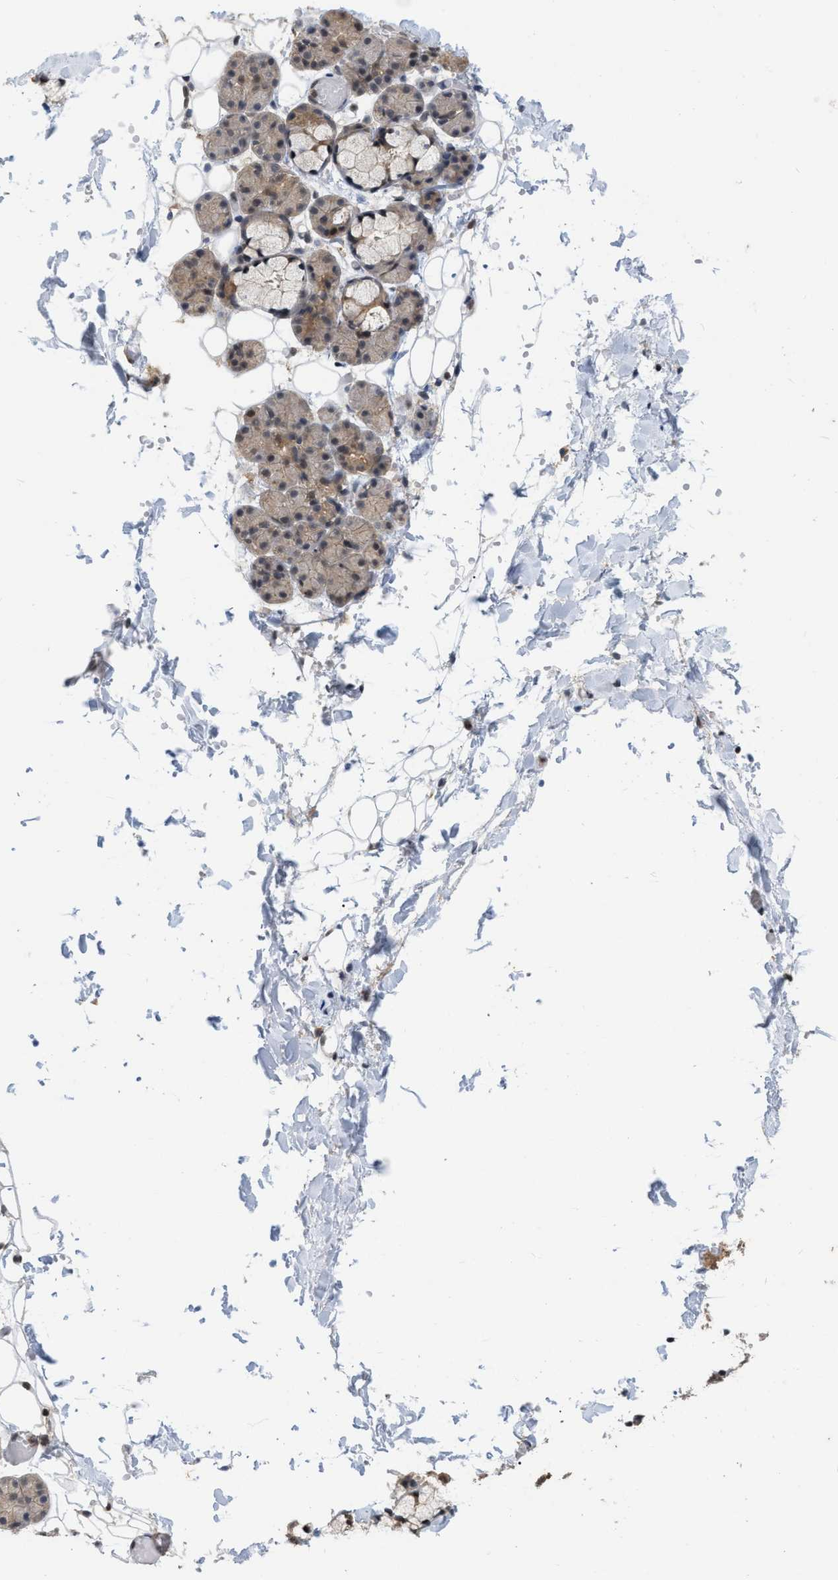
{"staining": {"intensity": "moderate", "quantity": ">75%", "location": "cytoplasmic/membranous"}, "tissue": "salivary gland", "cell_type": "Glandular cells", "image_type": "normal", "snomed": [{"axis": "morphology", "description": "Normal tissue, NOS"}, {"axis": "topography", "description": "Salivary gland"}], "caption": "This histopathology image shows immunohistochemistry staining of benign salivary gland, with medium moderate cytoplasmic/membranous positivity in approximately >75% of glandular cells.", "gene": "BAIAP2L1", "patient": {"sex": "male", "age": 63}}